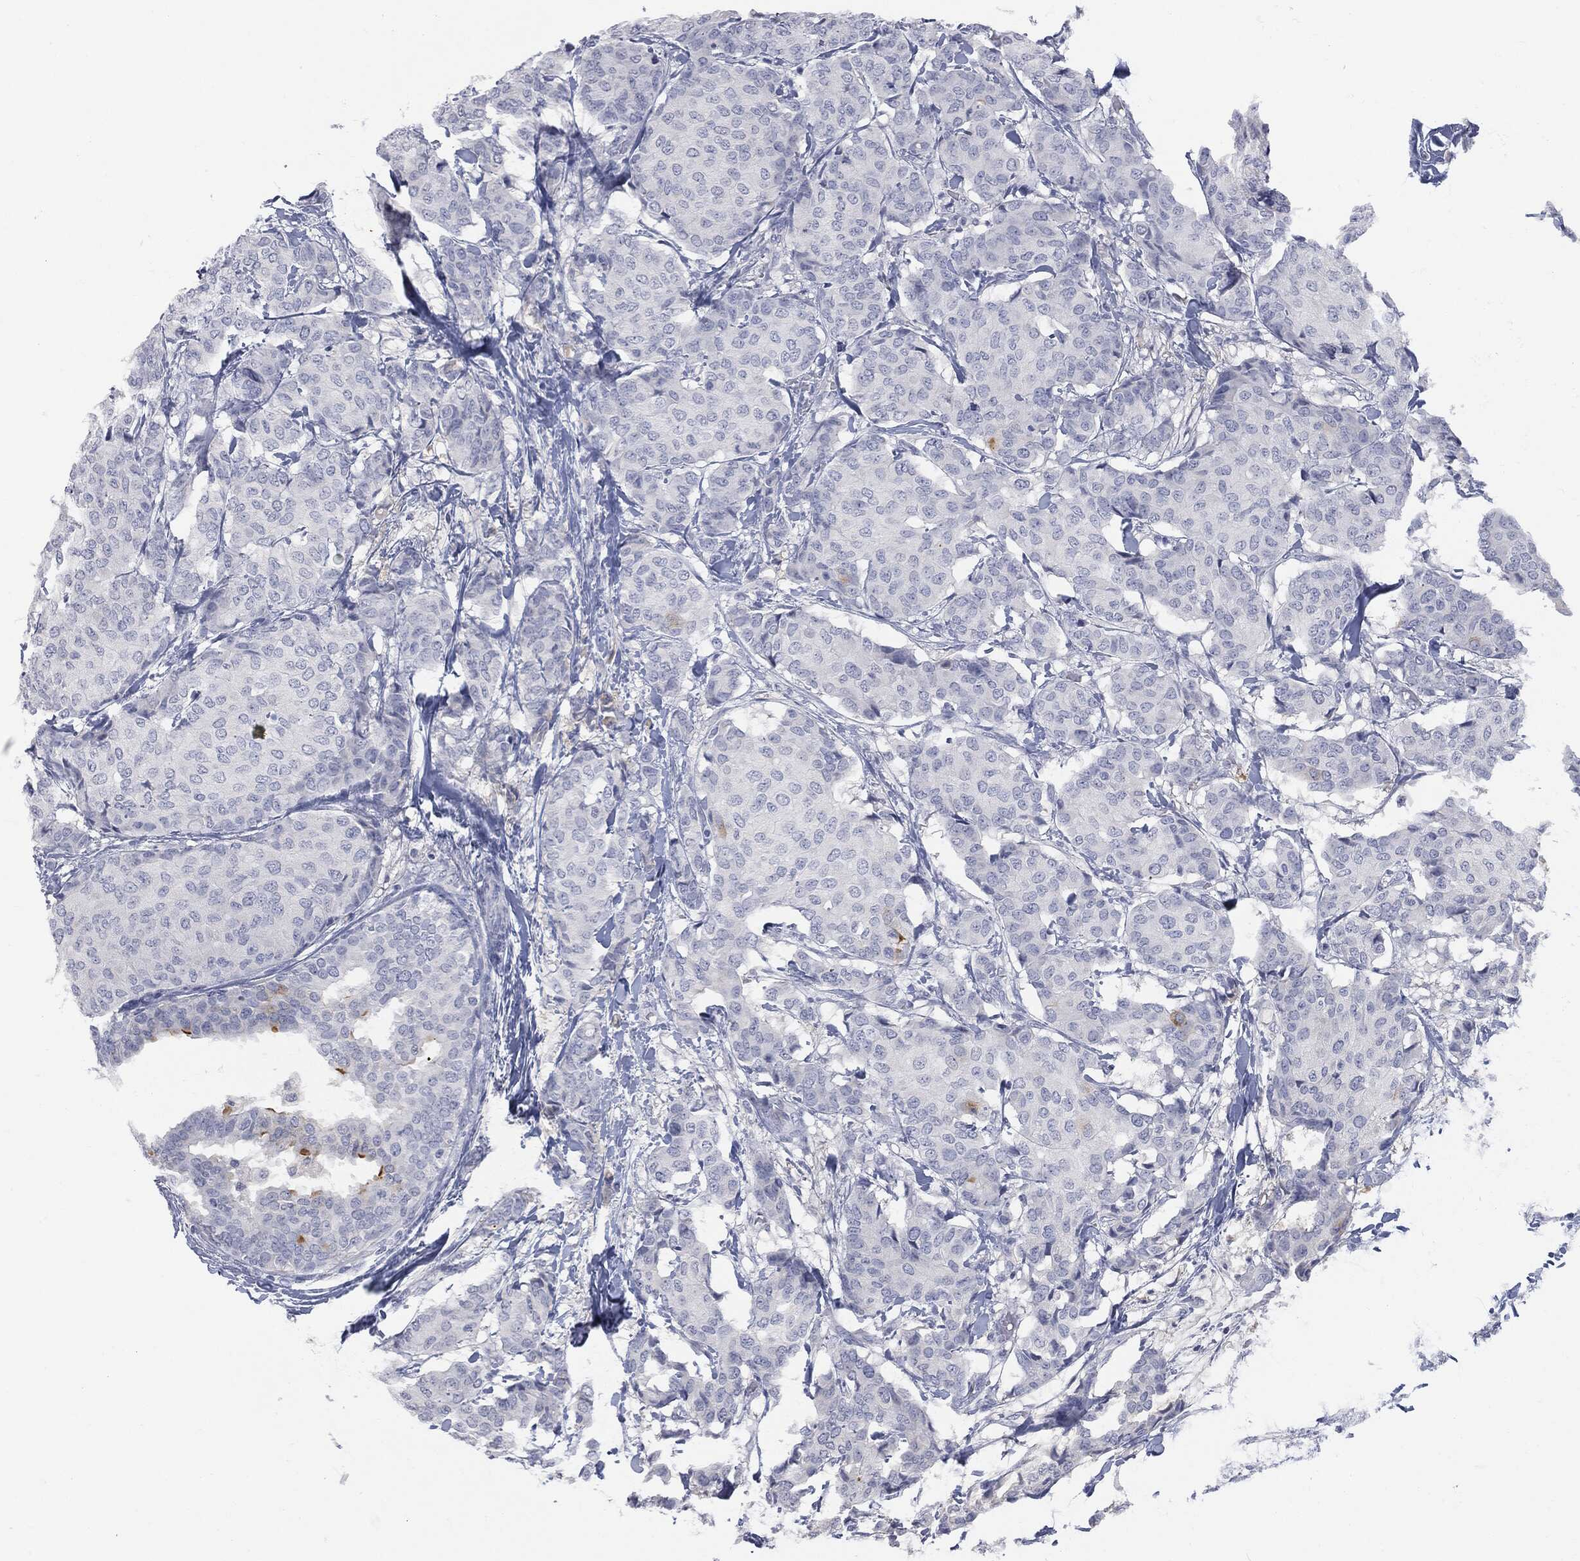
{"staining": {"intensity": "negative", "quantity": "none", "location": "none"}, "tissue": "breast cancer", "cell_type": "Tumor cells", "image_type": "cancer", "snomed": [{"axis": "morphology", "description": "Duct carcinoma"}, {"axis": "topography", "description": "Breast"}], "caption": "This is an IHC photomicrograph of human breast intraductal carcinoma. There is no expression in tumor cells.", "gene": "BTK", "patient": {"sex": "female", "age": 75}}